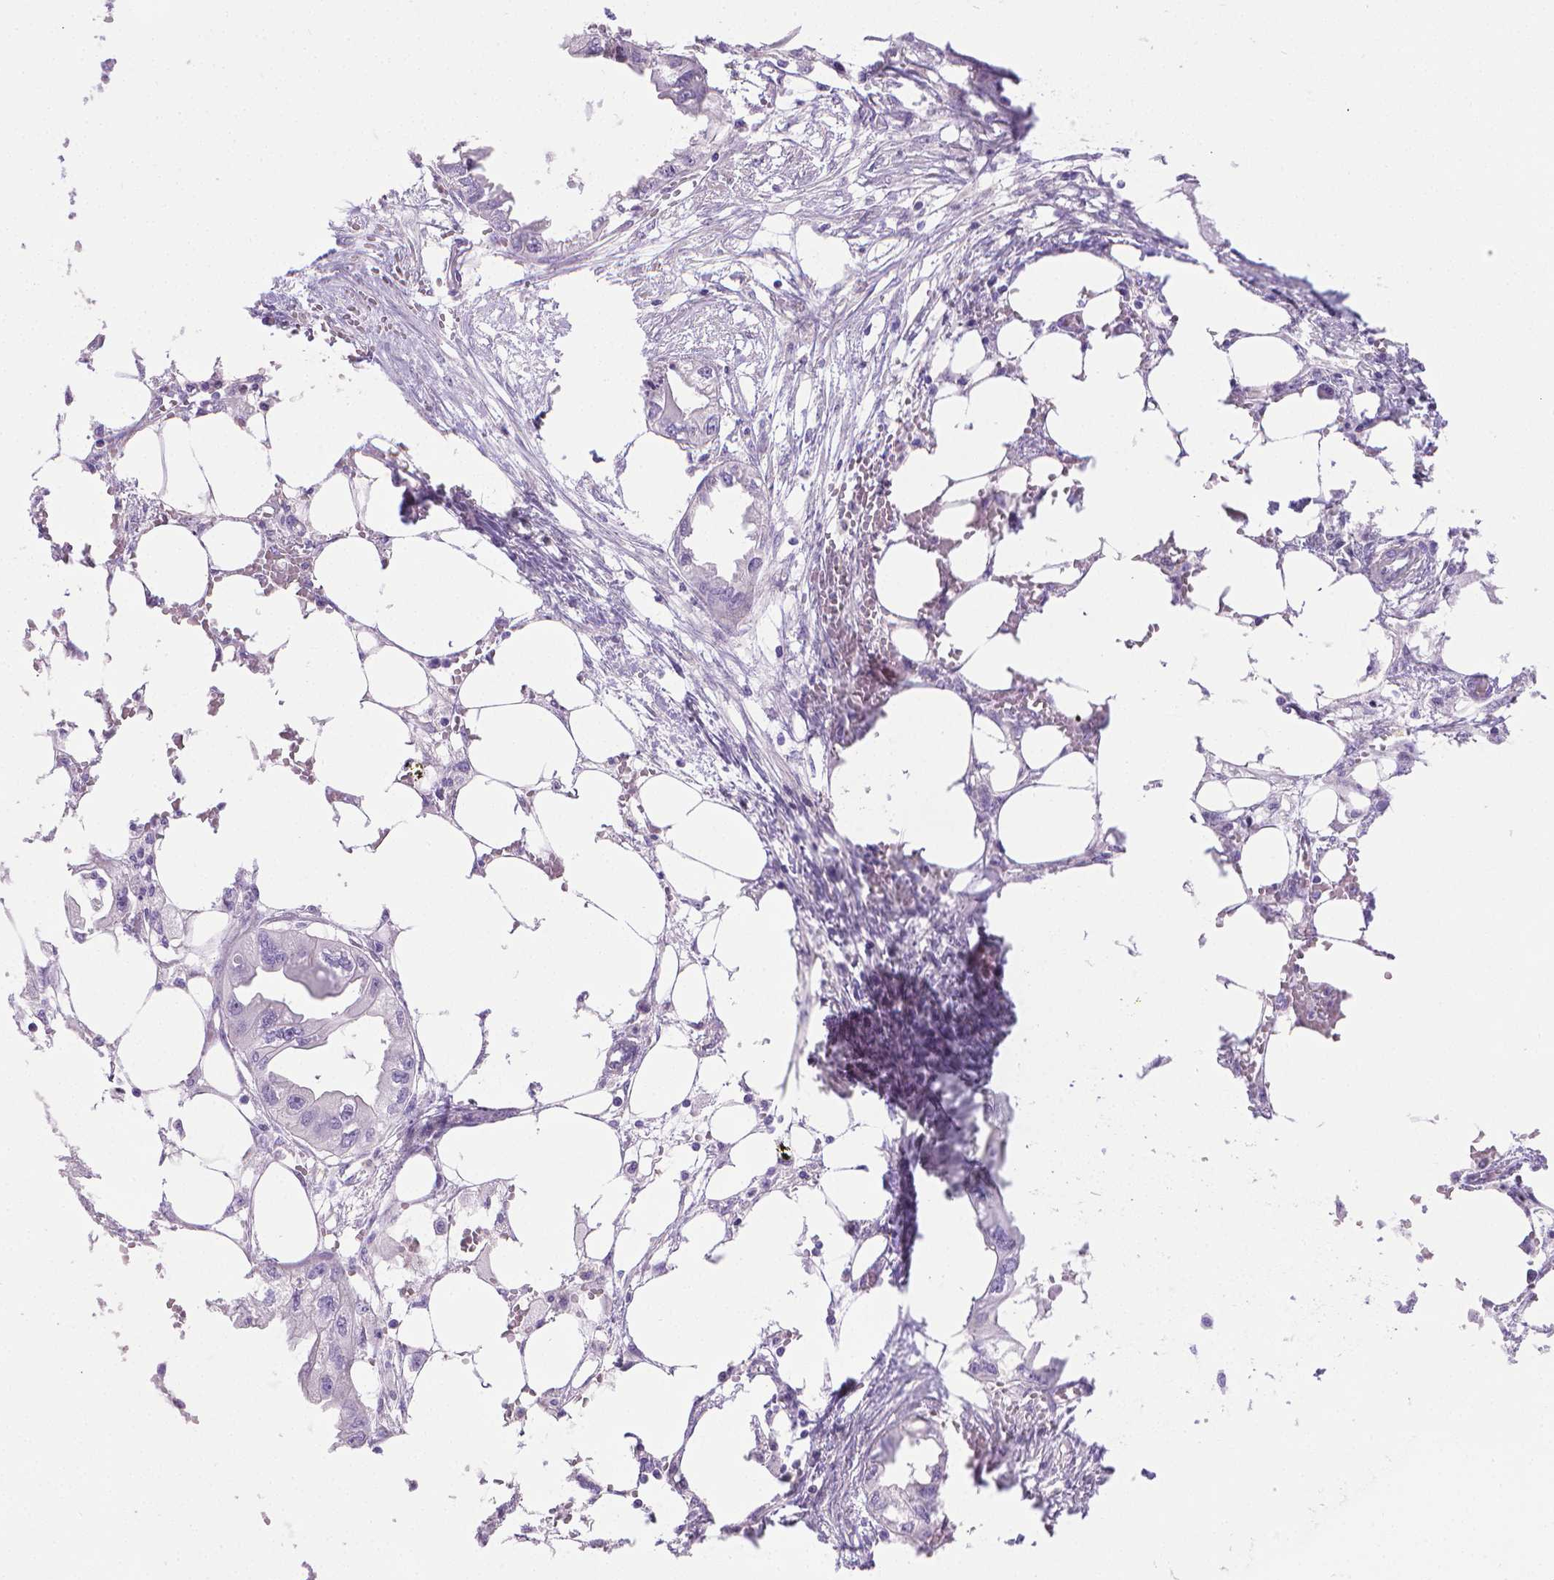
{"staining": {"intensity": "negative", "quantity": "none", "location": "none"}, "tissue": "endometrial cancer", "cell_type": "Tumor cells", "image_type": "cancer", "snomed": [{"axis": "morphology", "description": "Adenocarcinoma, NOS"}, {"axis": "morphology", "description": "Adenocarcinoma, metastatic, NOS"}, {"axis": "topography", "description": "Adipose tissue"}, {"axis": "topography", "description": "Endometrium"}], "caption": "Tumor cells are negative for brown protein staining in endometrial cancer. (Immunohistochemistry (ihc), brightfield microscopy, high magnification).", "gene": "PNMA2", "patient": {"sex": "female", "age": 67}}